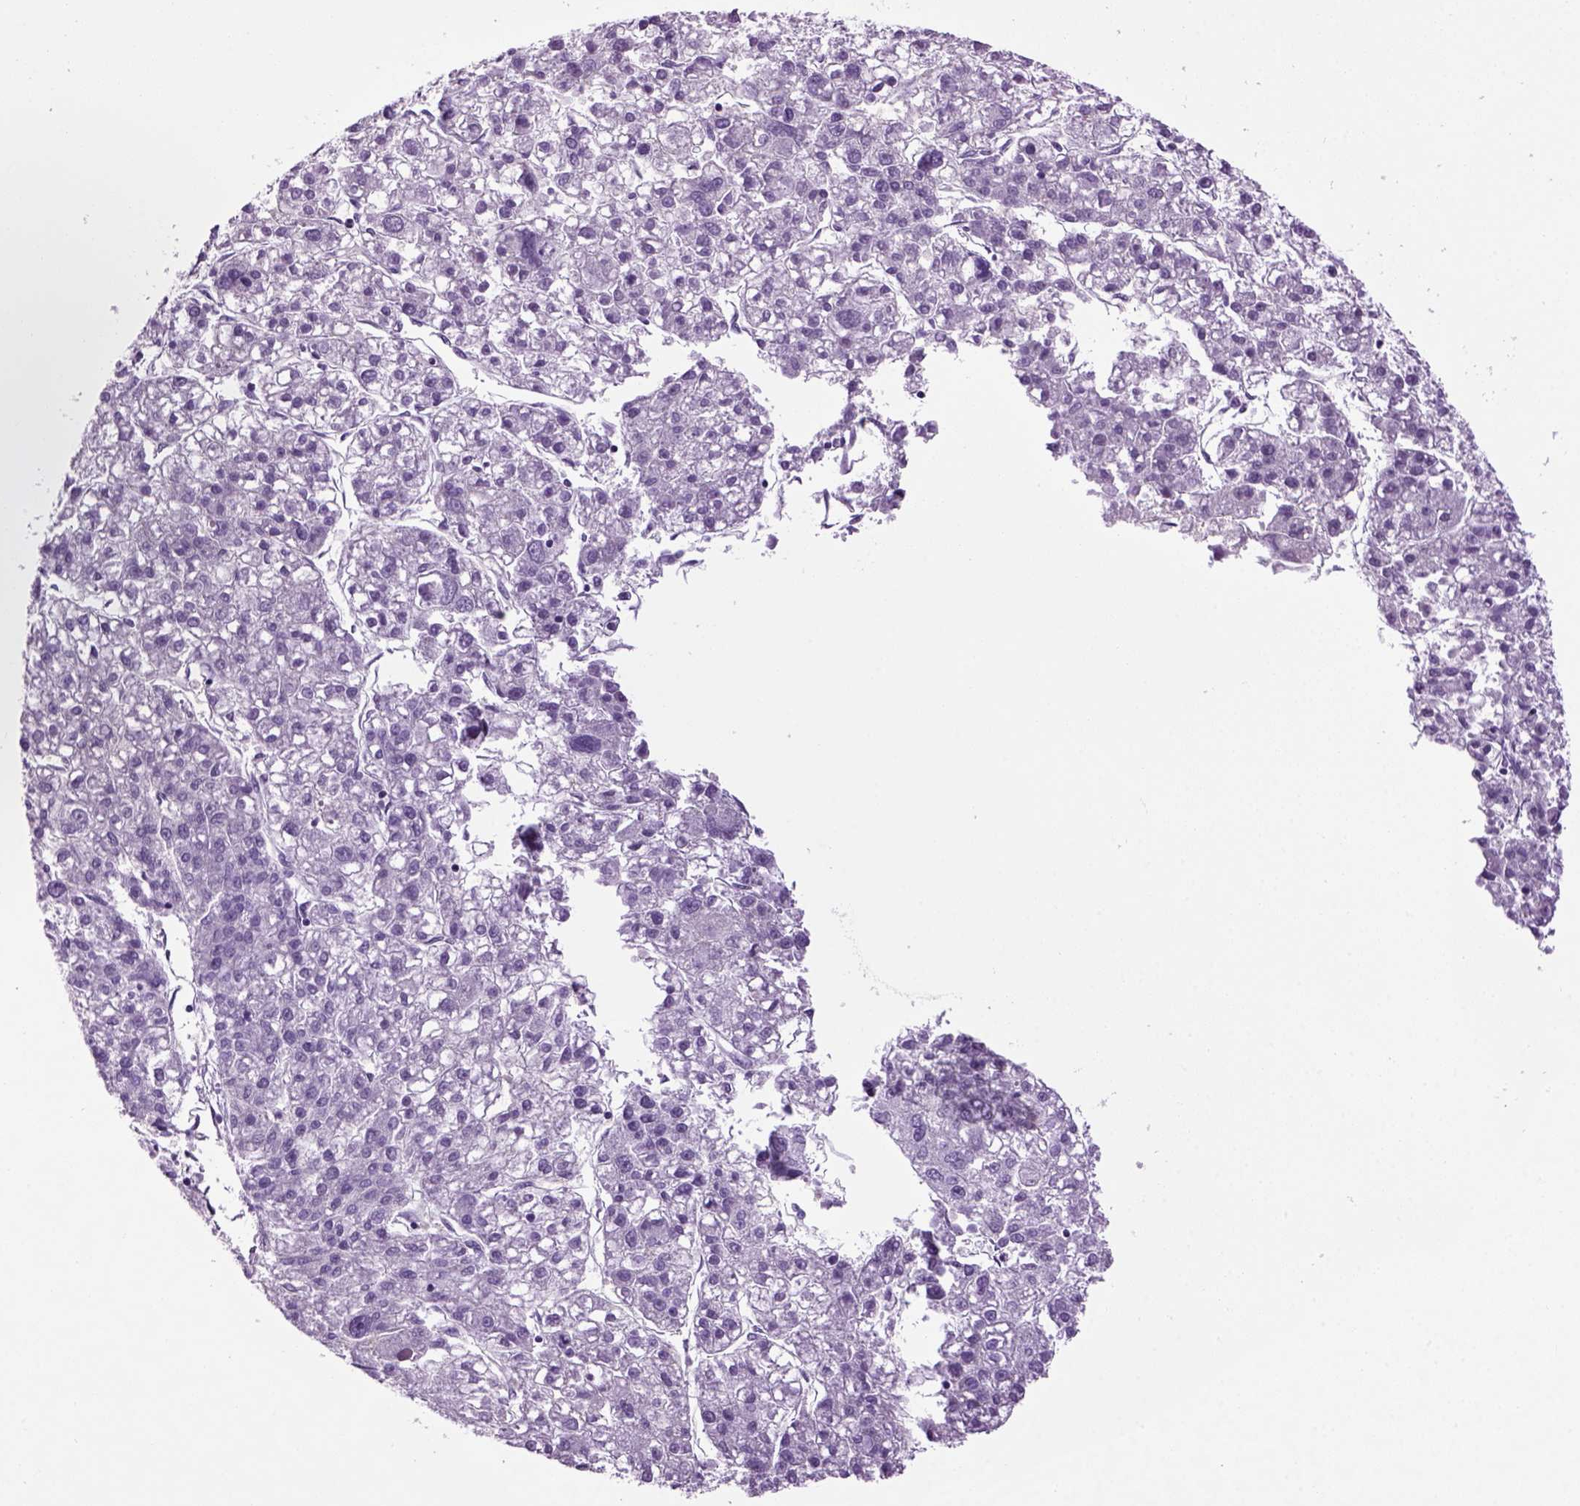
{"staining": {"intensity": "negative", "quantity": "none", "location": "none"}, "tissue": "liver cancer", "cell_type": "Tumor cells", "image_type": "cancer", "snomed": [{"axis": "morphology", "description": "Carcinoma, Hepatocellular, NOS"}, {"axis": "topography", "description": "Liver"}], "caption": "Immunohistochemical staining of liver hepatocellular carcinoma reveals no significant expression in tumor cells.", "gene": "HMCN2", "patient": {"sex": "male", "age": 56}}